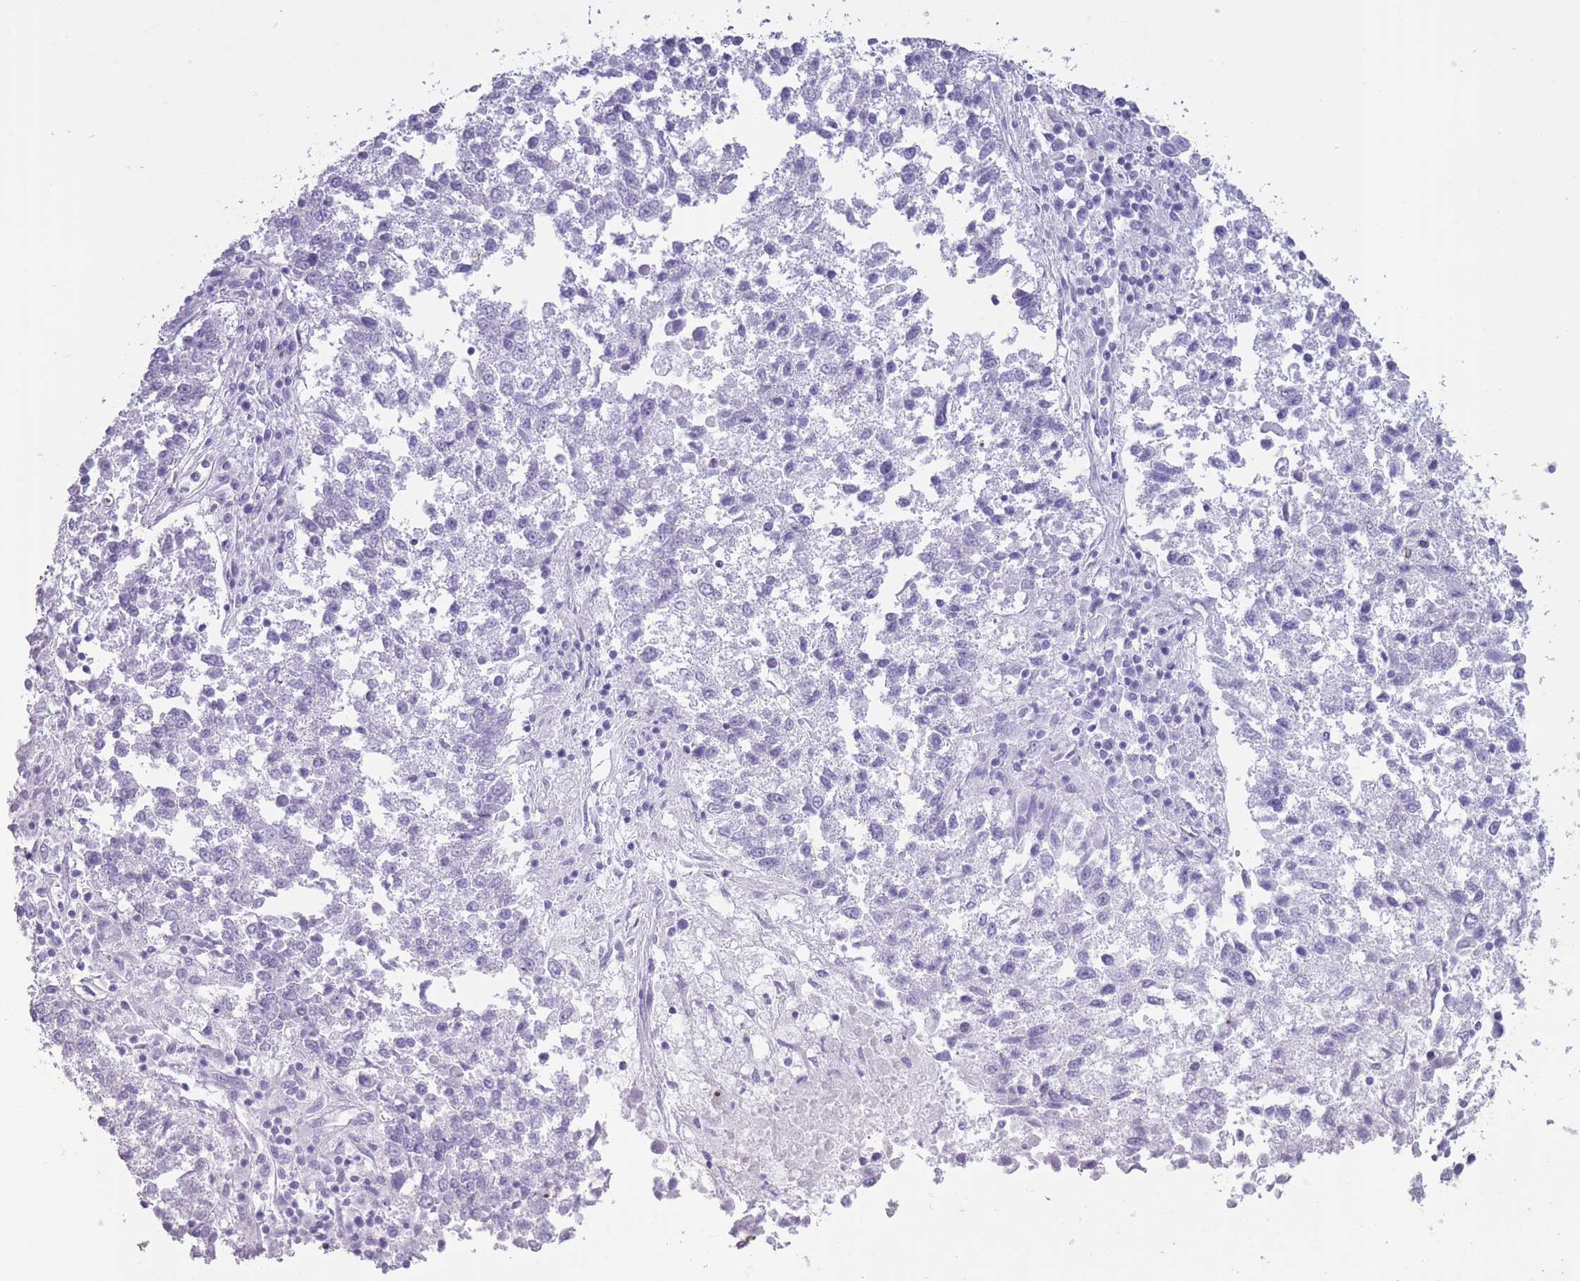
{"staining": {"intensity": "negative", "quantity": "none", "location": "none"}, "tissue": "lung cancer", "cell_type": "Tumor cells", "image_type": "cancer", "snomed": [{"axis": "morphology", "description": "Squamous cell carcinoma, NOS"}, {"axis": "topography", "description": "Lung"}], "caption": "This is an immunohistochemistry (IHC) image of human lung cancer (squamous cell carcinoma). There is no positivity in tumor cells.", "gene": "OR4F21", "patient": {"sex": "male", "age": 73}}